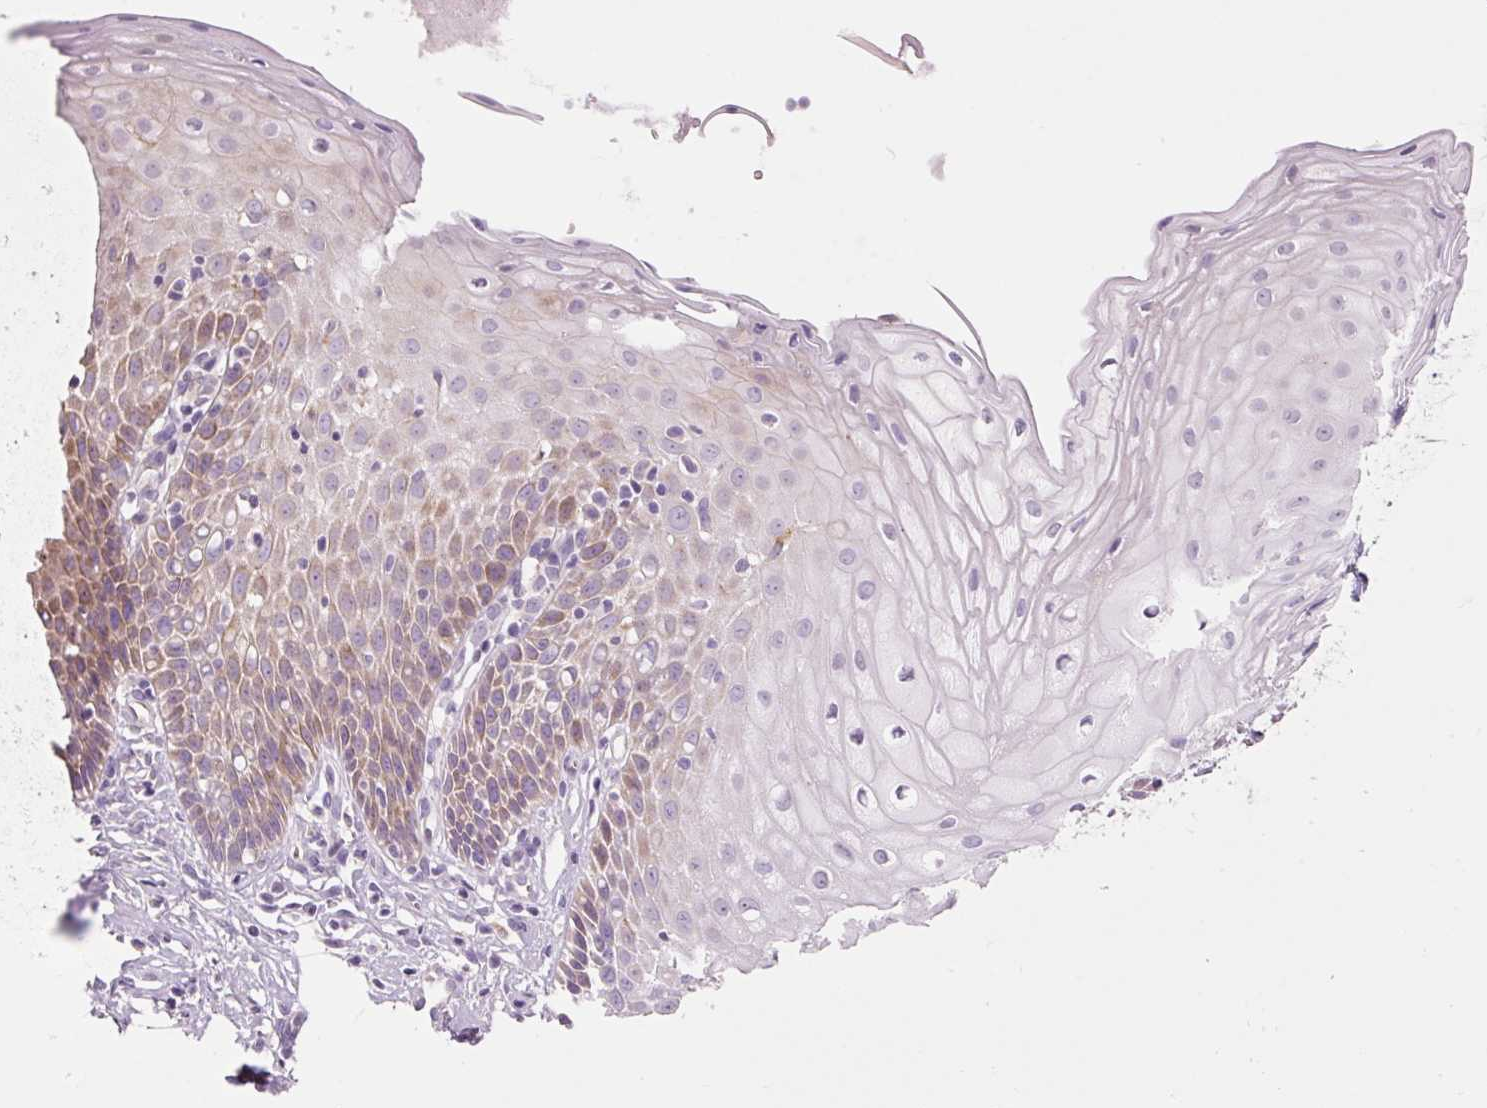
{"staining": {"intensity": "negative", "quantity": "none", "location": "none"}, "tissue": "cervix", "cell_type": "Glandular cells", "image_type": "normal", "snomed": [{"axis": "morphology", "description": "Normal tissue, NOS"}, {"axis": "topography", "description": "Cervix"}], "caption": "Immunohistochemistry of unremarkable human cervix exhibits no expression in glandular cells.", "gene": "HAX1", "patient": {"sex": "female", "age": 36}}